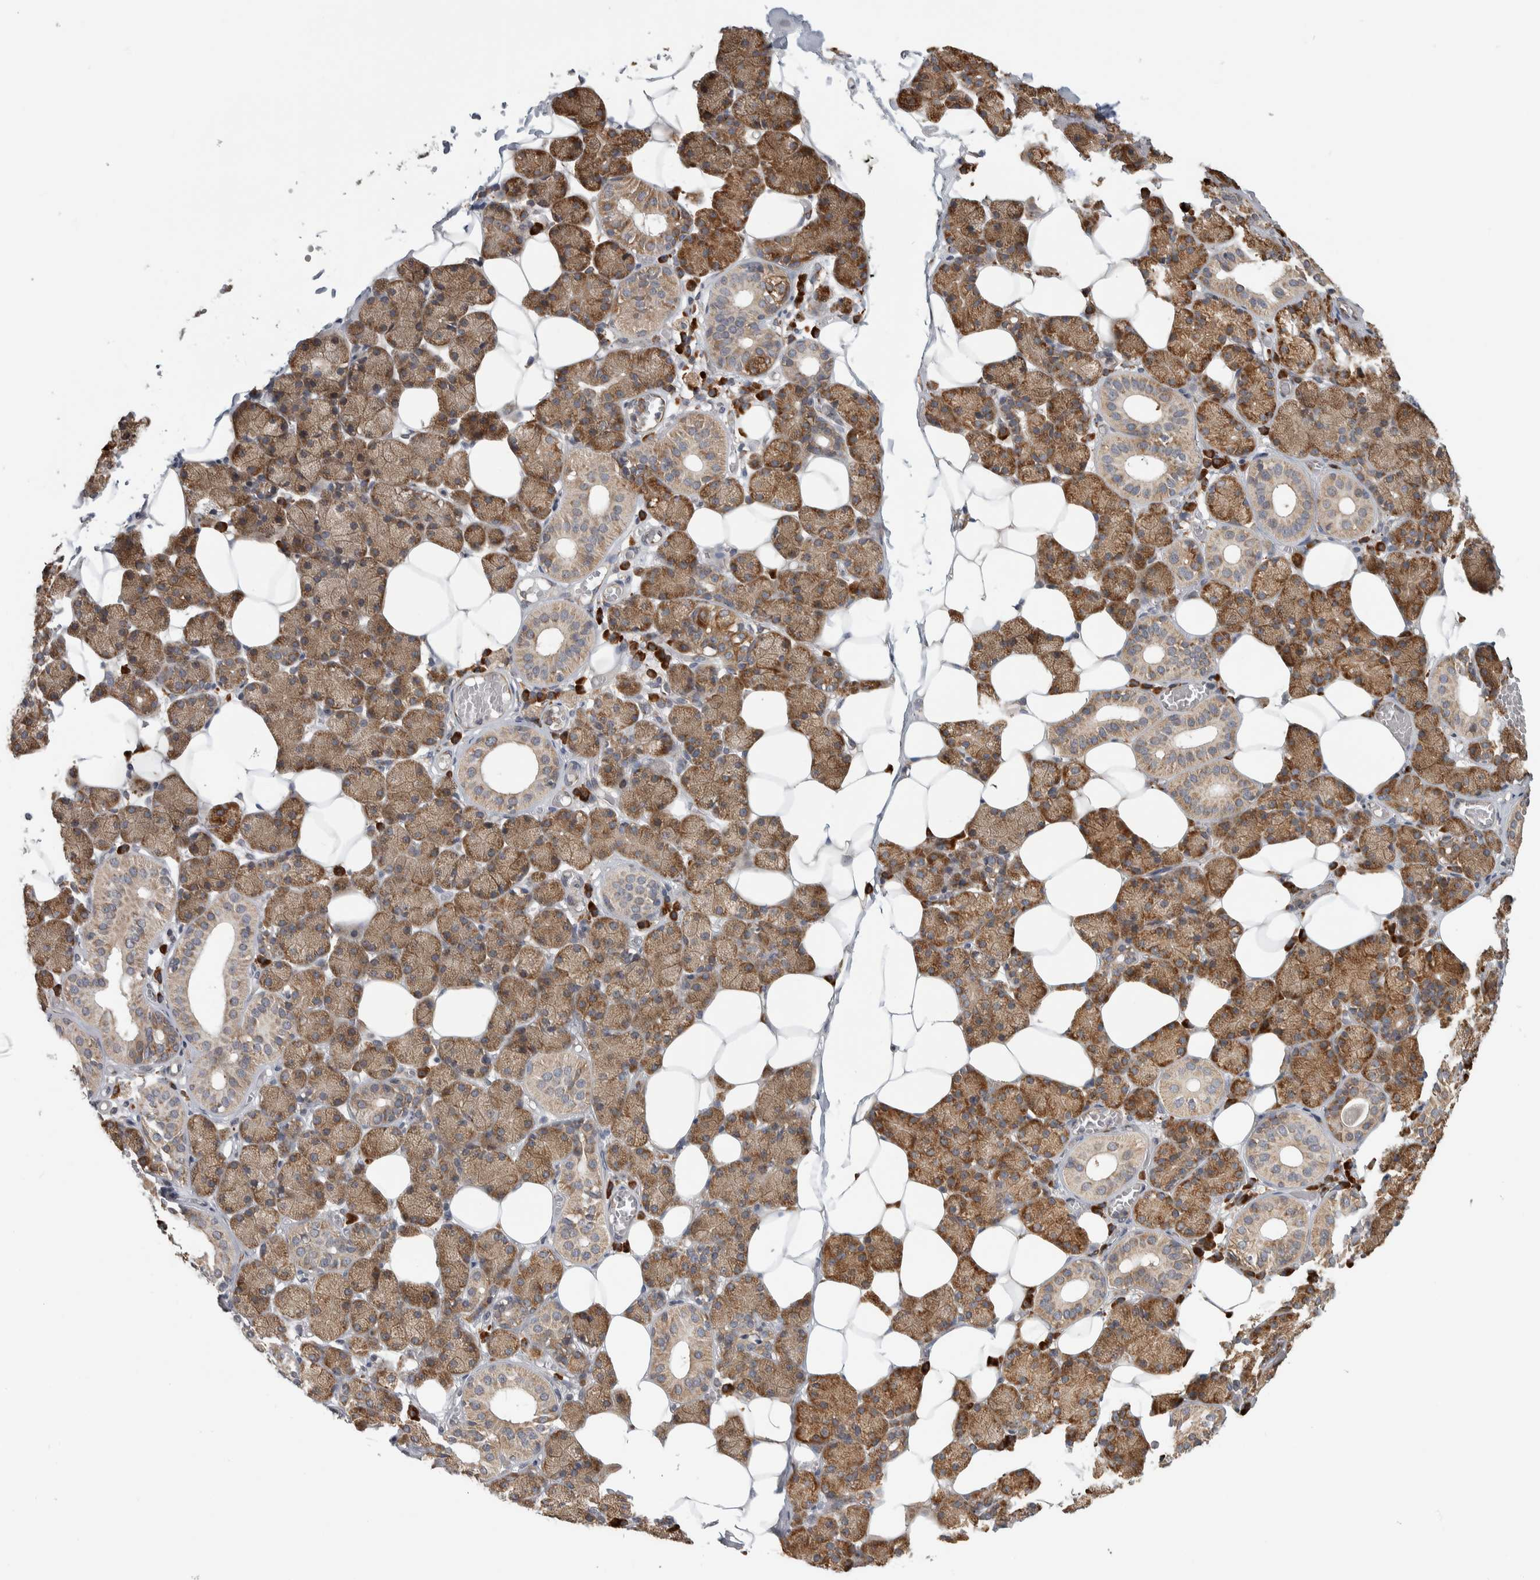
{"staining": {"intensity": "moderate", "quantity": ">75%", "location": "cytoplasmic/membranous"}, "tissue": "salivary gland", "cell_type": "Glandular cells", "image_type": "normal", "snomed": [{"axis": "morphology", "description": "Normal tissue, NOS"}, {"axis": "topography", "description": "Salivary gland"}], "caption": "Salivary gland was stained to show a protein in brown. There is medium levels of moderate cytoplasmic/membranous staining in approximately >75% of glandular cells.", "gene": "EIF3H", "patient": {"sex": "female", "age": 33}}